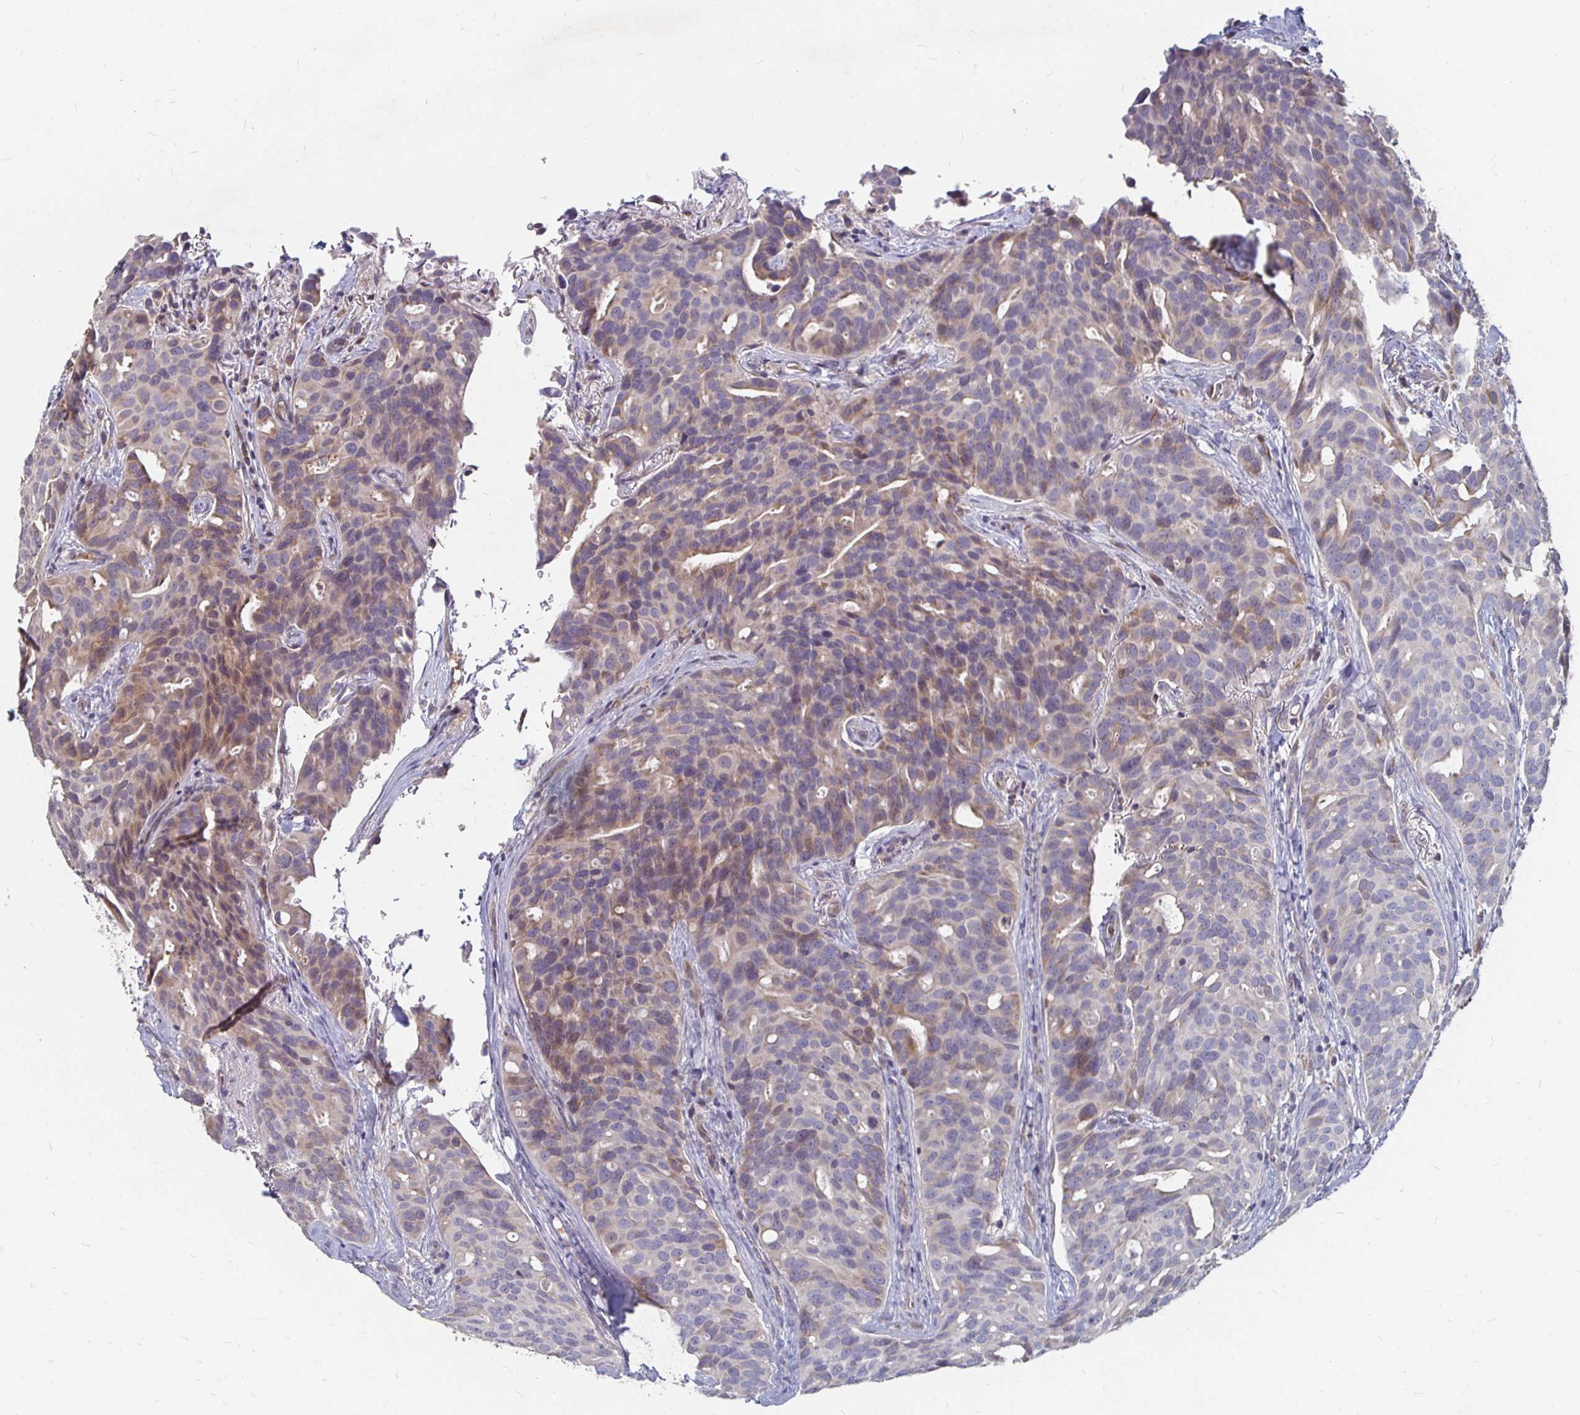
{"staining": {"intensity": "weak", "quantity": "25%-75%", "location": "cytoplasmic/membranous"}, "tissue": "breast cancer", "cell_type": "Tumor cells", "image_type": "cancer", "snomed": [{"axis": "morphology", "description": "Duct carcinoma"}, {"axis": "topography", "description": "Breast"}], "caption": "High-power microscopy captured an immunohistochemistry (IHC) histopathology image of breast intraductal carcinoma, revealing weak cytoplasmic/membranous expression in approximately 25%-75% of tumor cells. (DAB (3,3'-diaminobenzidine) IHC, brown staining for protein, blue staining for nuclei).", "gene": "RNF144B", "patient": {"sex": "female", "age": 54}}